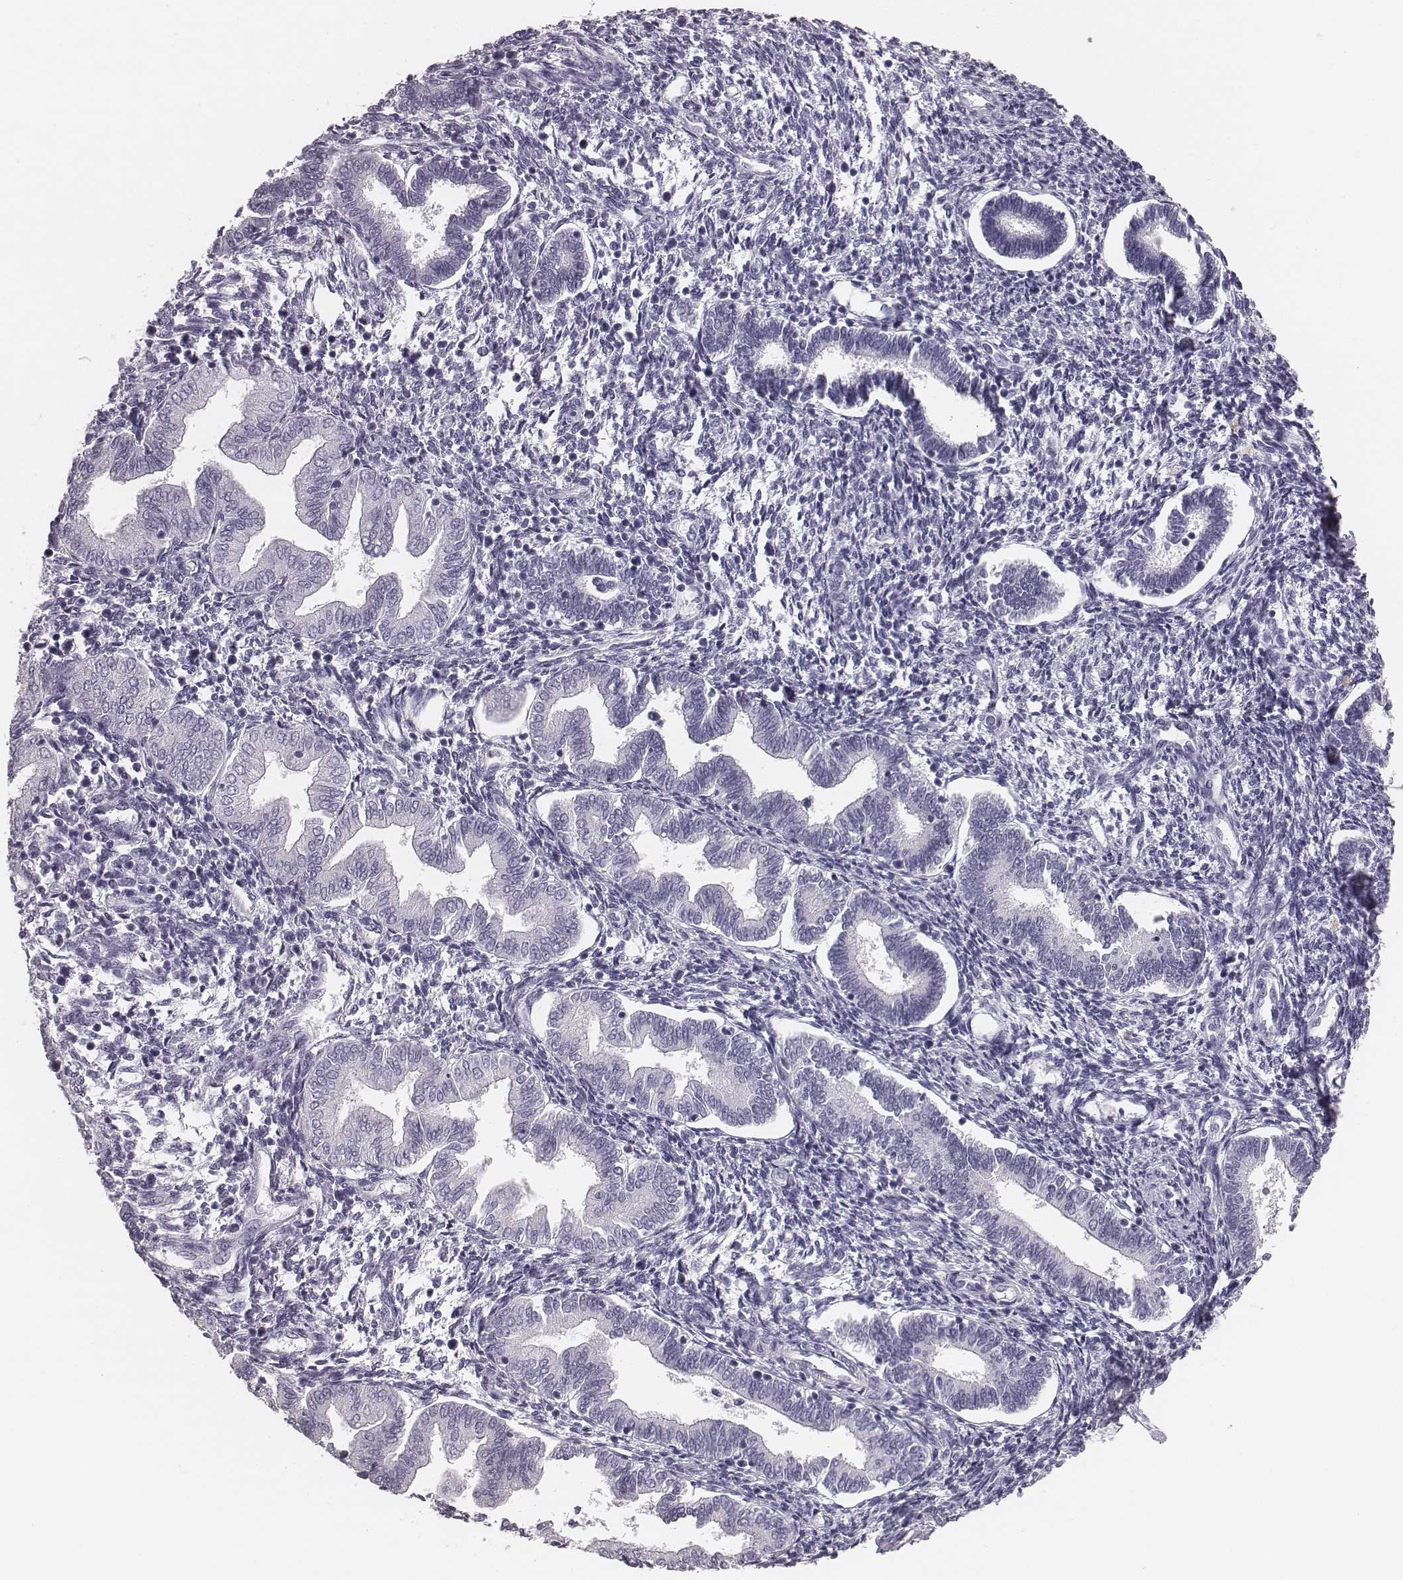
{"staining": {"intensity": "negative", "quantity": "none", "location": "none"}, "tissue": "endometrium", "cell_type": "Cells in endometrial stroma", "image_type": "normal", "snomed": [{"axis": "morphology", "description": "Normal tissue, NOS"}, {"axis": "topography", "description": "Endometrium"}], "caption": "This is an IHC image of normal endometrium. There is no positivity in cells in endometrial stroma.", "gene": "CSH1", "patient": {"sex": "female", "age": 42}}